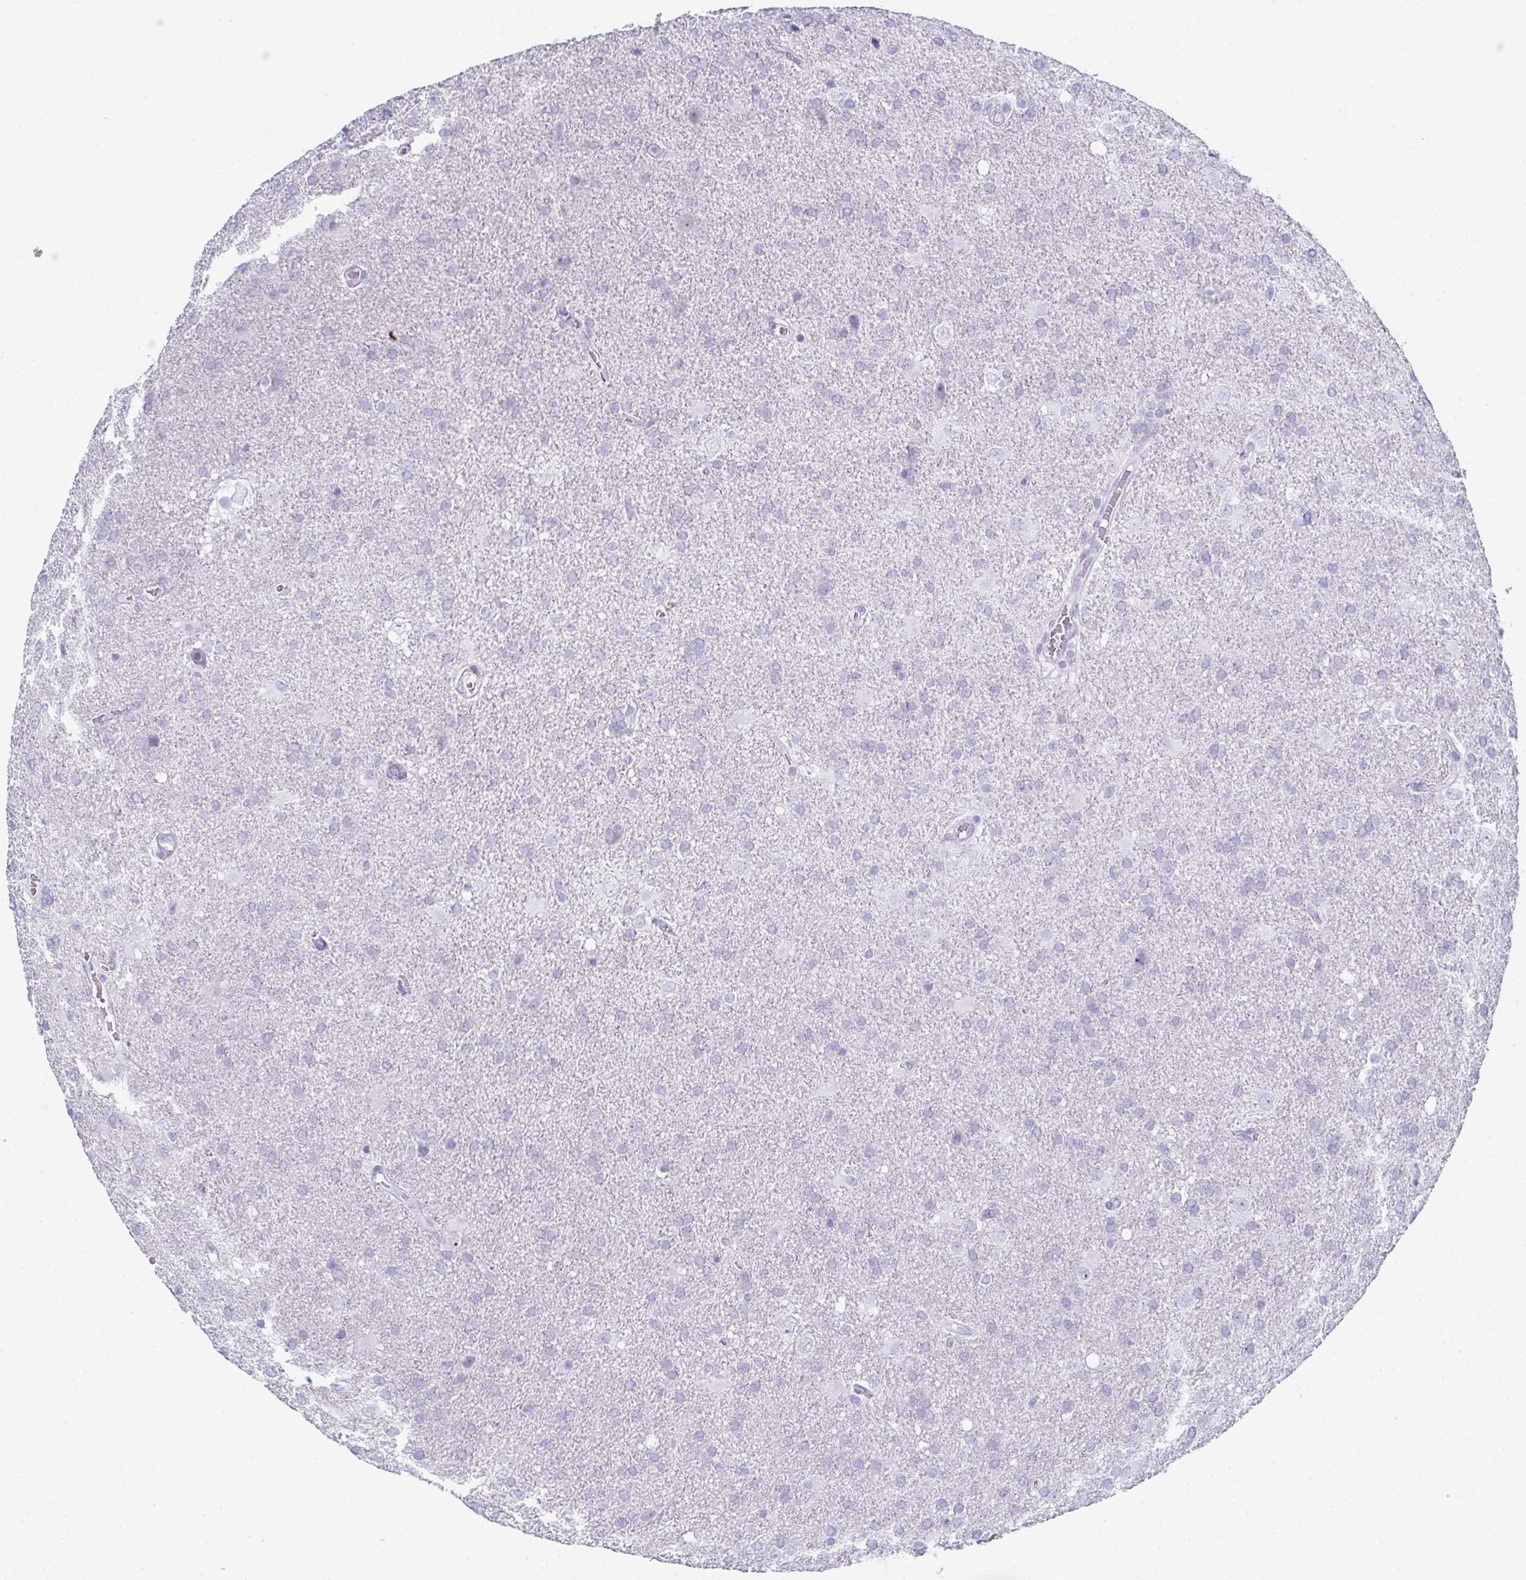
{"staining": {"intensity": "negative", "quantity": "none", "location": "none"}, "tissue": "glioma", "cell_type": "Tumor cells", "image_type": "cancer", "snomed": [{"axis": "morphology", "description": "Glioma, malignant, Low grade"}, {"axis": "topography", "description": "Brain"}], "caption": "An image of human glioma is negative for staining in tumor cells. (Brightfield microscopy of DAB (3,3'-diaminobenzidine) immunohistochemistry (IHC) at high magnification).", "gene": "SYCP1", "patient": {"sex": "male", "age": 66}}